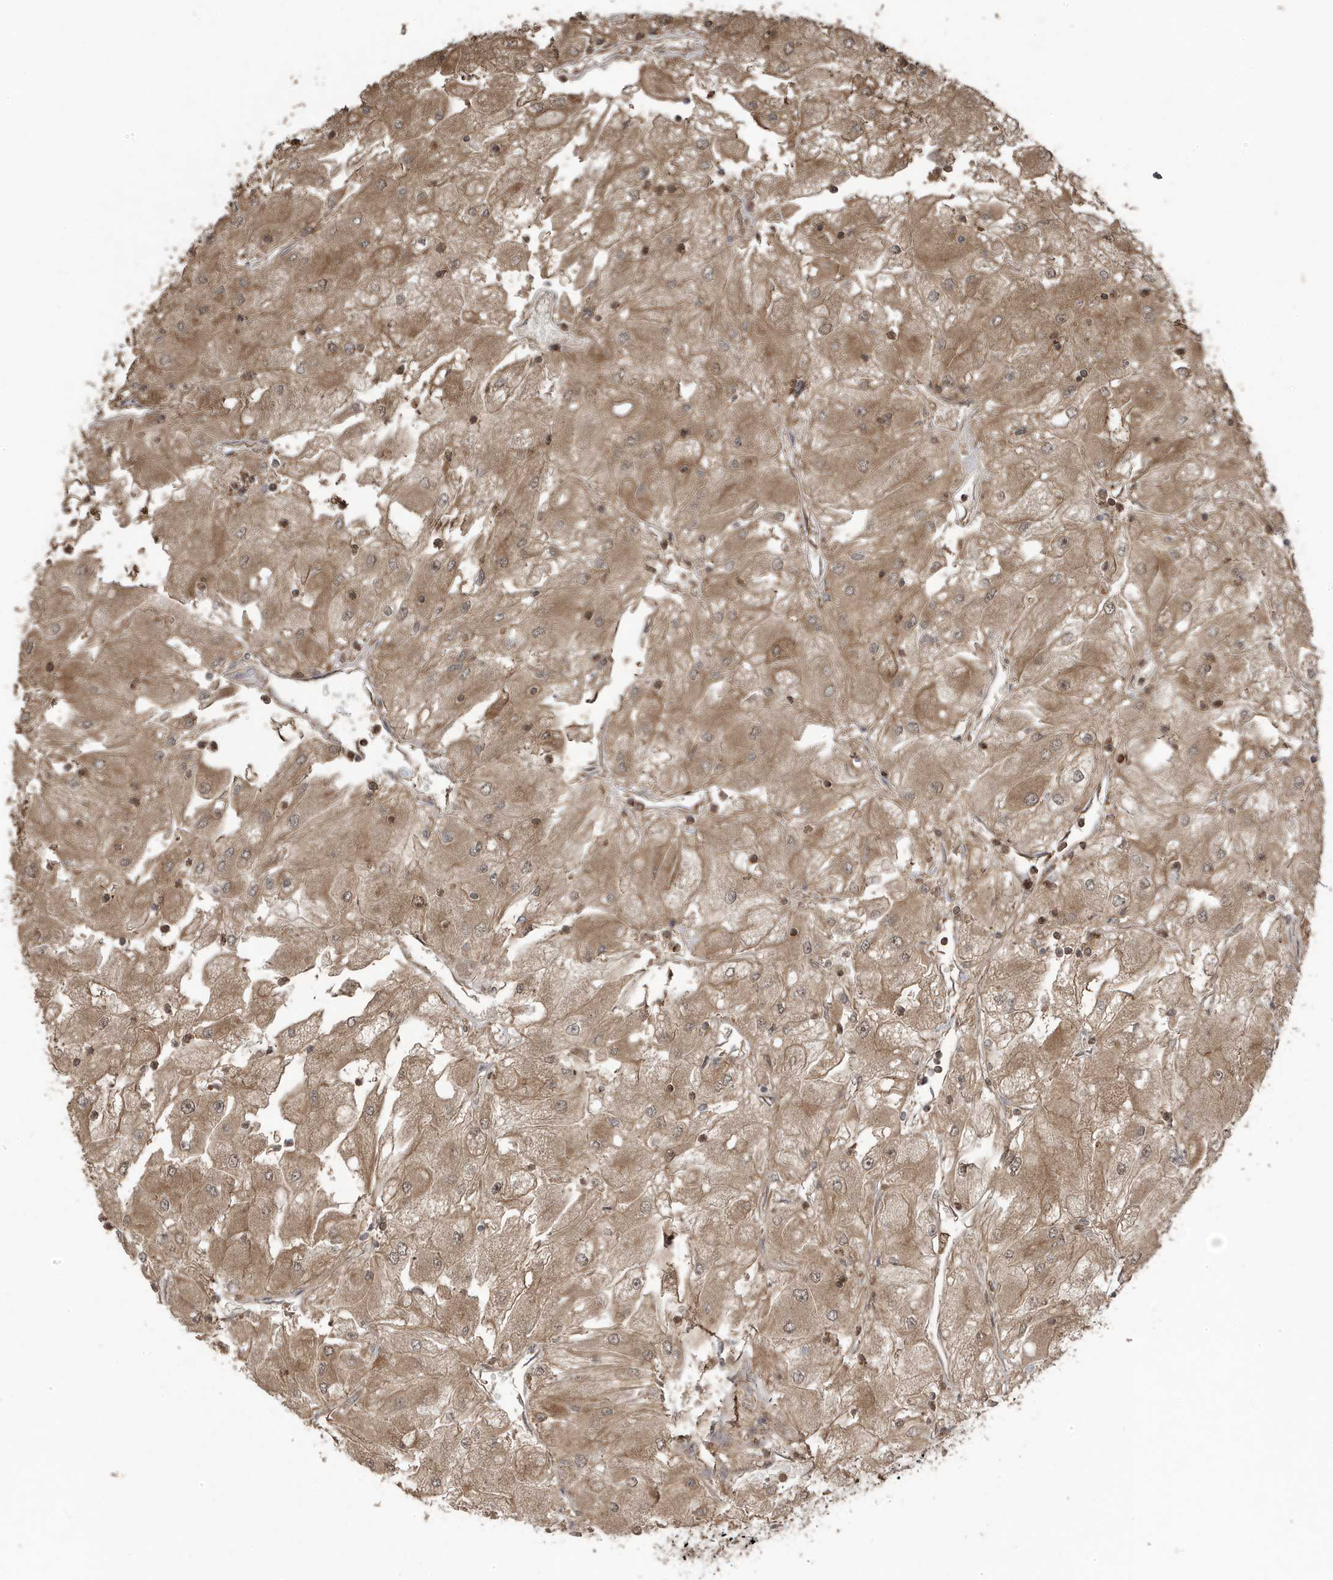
{"staining": {"intensity": "moderate", "quantity": ">75%", "location": "cytoplasmic/membranous"}, "tissue": "renal cancer", "cell_type": "Tumor cells", "image_type": "cancer", "snomed": [{"axis": "morphology", "description": "Adenocarcinoma, NOS"}, {"axis": "topography", "description": "Kidney"}], "caption": "Immunohistochemical staining of renal cancer (adenocarcinoma) displays medium levels of moderate cytoplasmic/membranous staining in approximately >75% of tumor cells. Using DAB (brown) and hematoxylin (blue) stains, captured at high magnification using brightfield microscopy.", "gene": "ASAP1", "patient": {"sex": "male", "age": 80}}